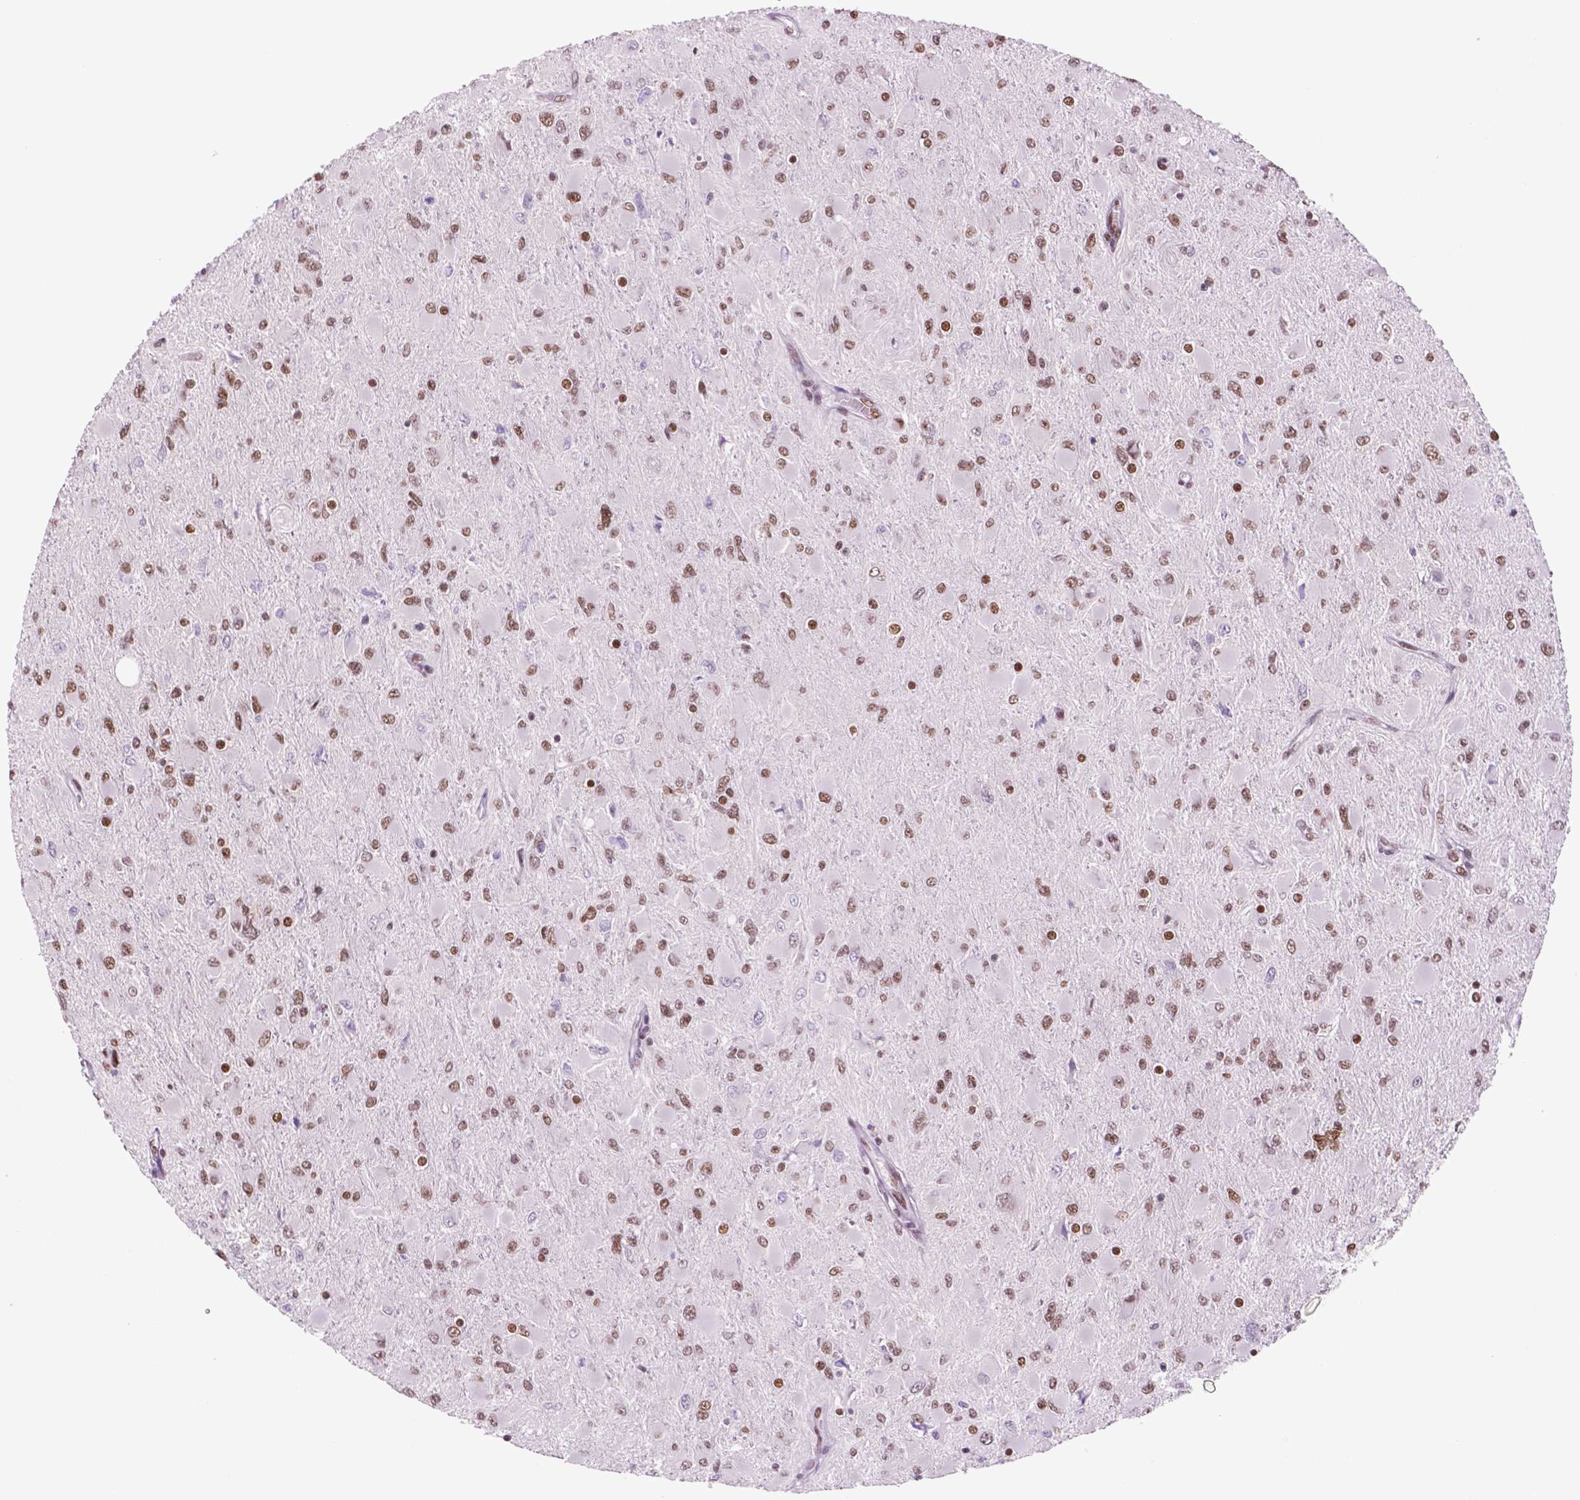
{"staining": {"intensity": "moderate", "quantity": ">75%", "location": "nuclear"}, "tissue": "glioma", "cell_type": "Tumor cells", "image_type": "cancer", "snomed": [{"axis": "morphology", "description": "Glioma, malignant, High grade"}, {"axis": "topography", "description": "Cerebral cortex"}], "caption": "Immunohistochemical staining of human malignant high-grade glioma displays medium levels of moderate nuclear protein expression in approximately >75% of tumor cells.", "gene": "MSH6", "patient": {"sex": "female", "age": 36}}